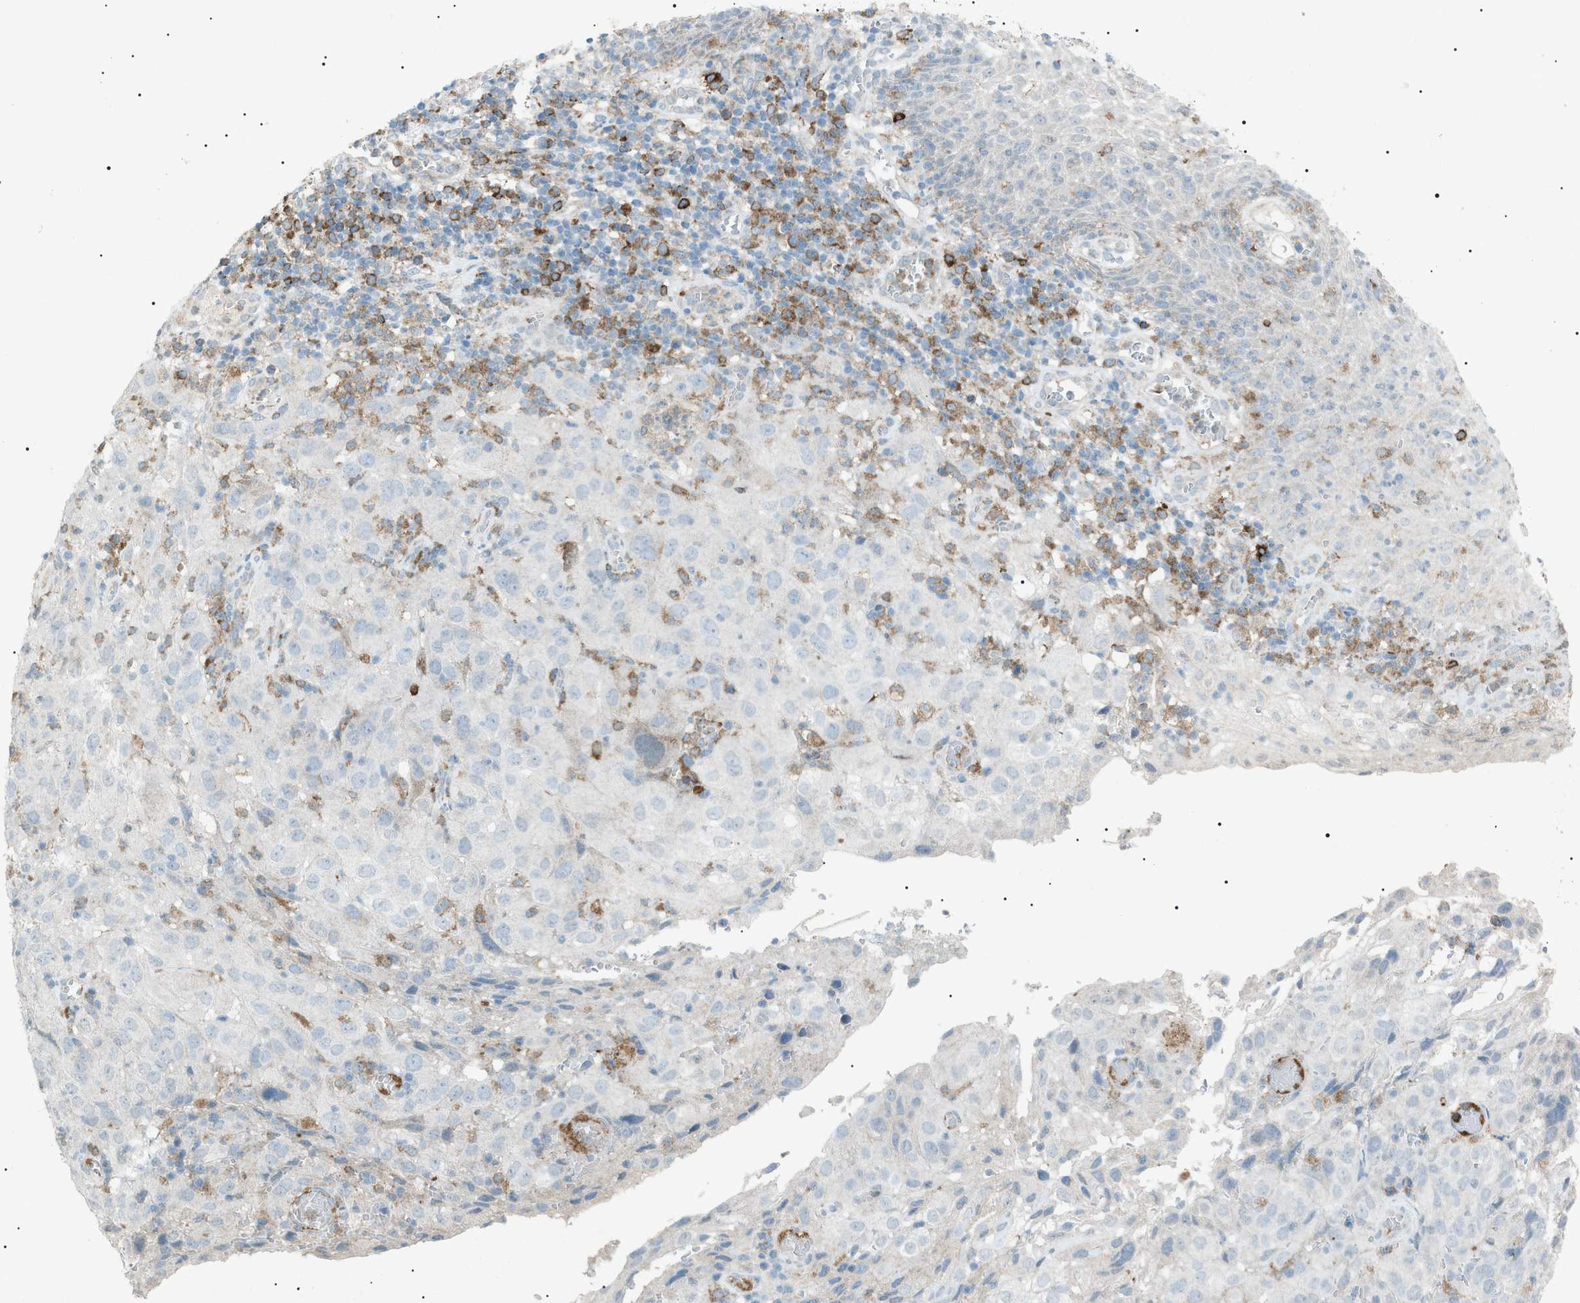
{"staining": {"intensity": "negative", "quantity": "none", "location": "none"}, "tissue": "cervical cancer", "cell_type": "Tumor cells", "image_type": "cancer", "snomed": [{"axis": "morphology", "description": "Squamous cell carcinoma, NOS"}, {"axis": "topography", "description": "Cervix"}], "caption": "Immunohistochemistry image of human cervical cancer stained for a protein (brown), which reveals no staining in tumor cells.", "gene": "BTK", "patient": {"sex": "female", "age": 32}}